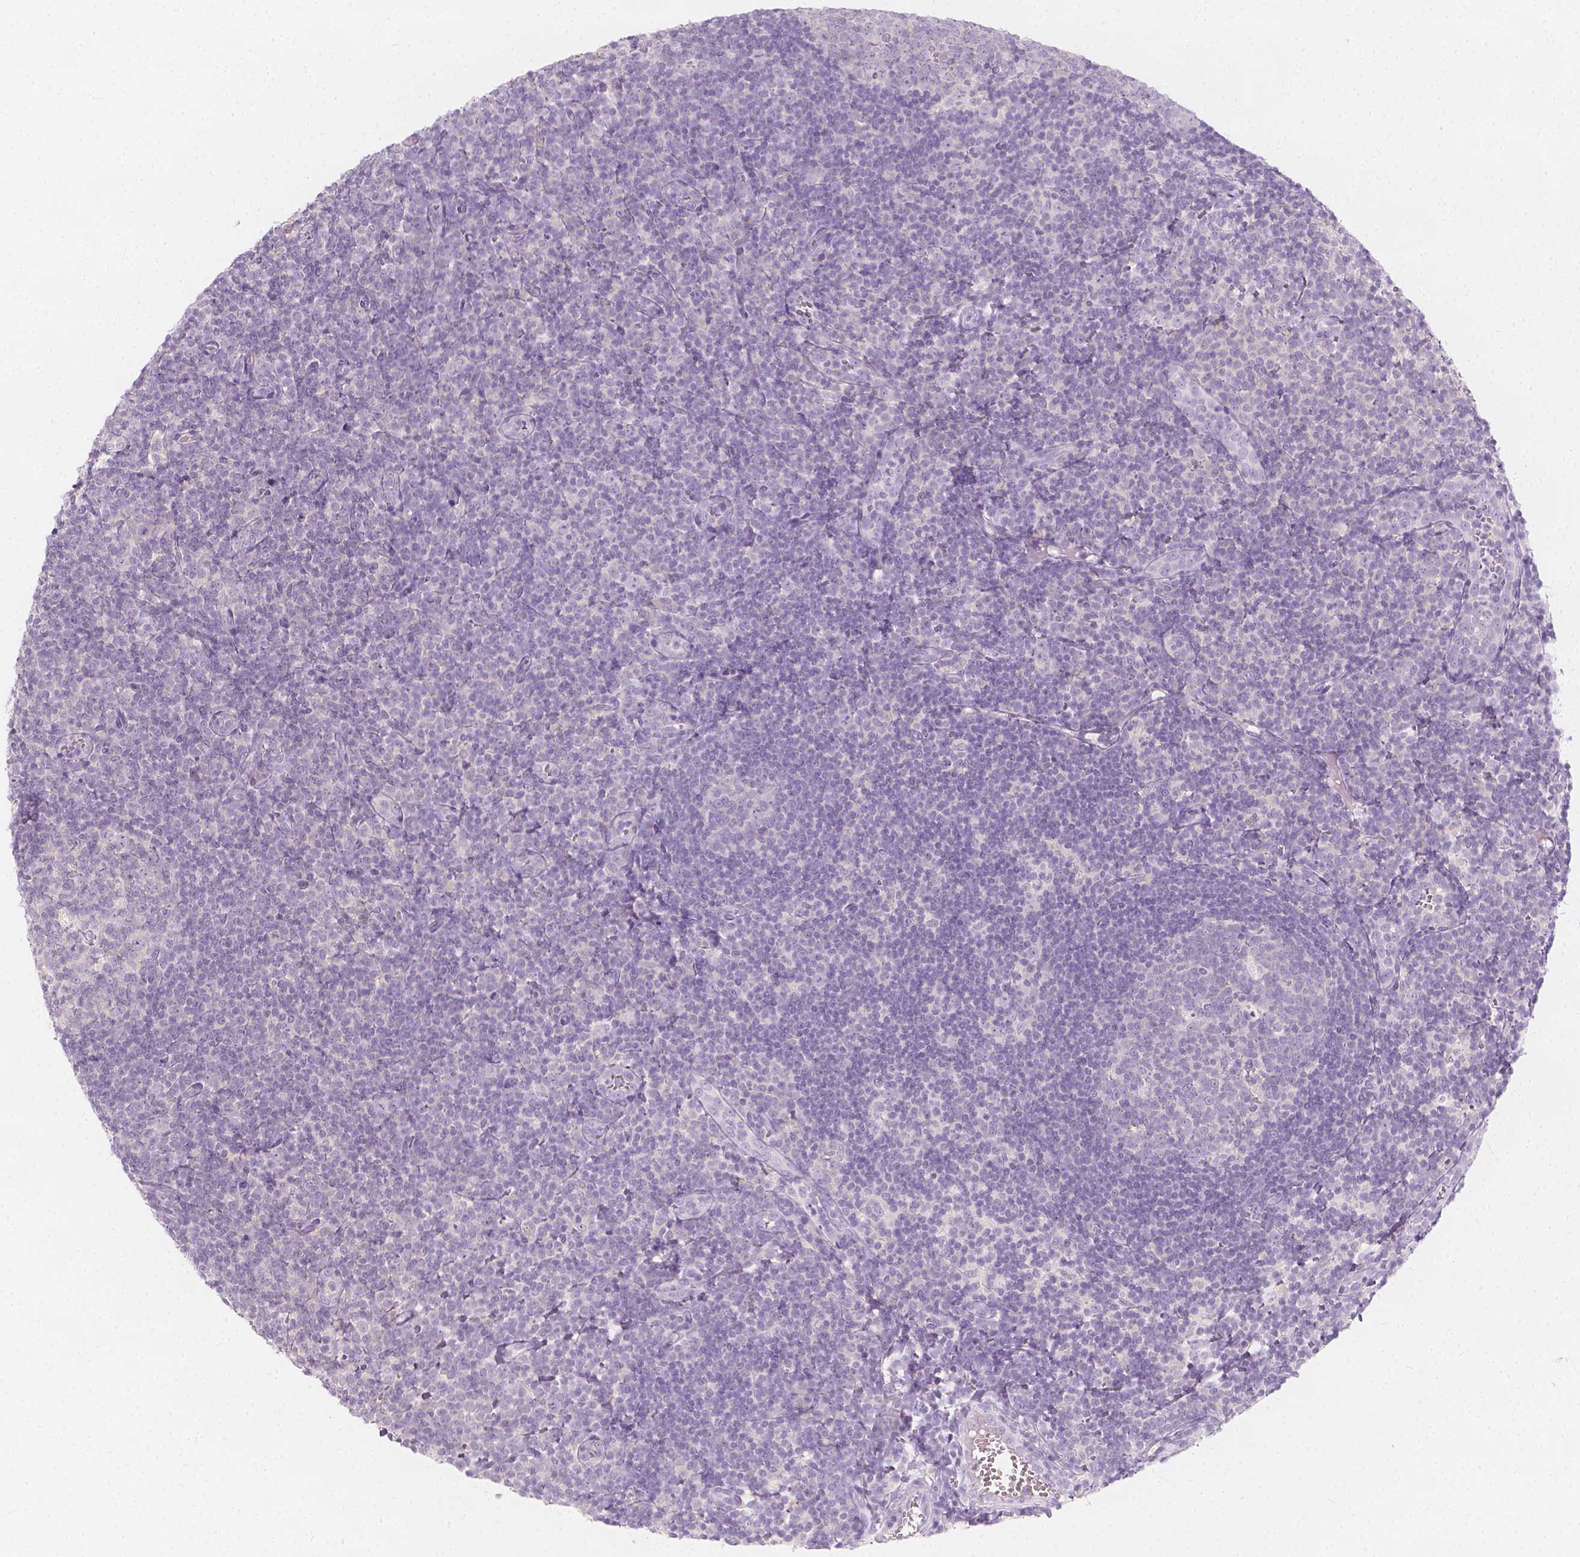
{"staining": {"intensity": "negative", "quantity": "none", "location": "none"}, "tissue": "lymph node", "cell_type": "Germinal center cells", "image_type": "normal", "snomed": [{"axis": "morphology", "description": "Normal tissue, NOS"}, {"axis": "topography", "description": "Lymph node"}], "caption": "Immunohistochemical staining of unremarkable human lymph node exhibits no significant staining in germinal center cells.", "gene": "RBFOX1", "patient": {"sex": "female", "age": 21}}